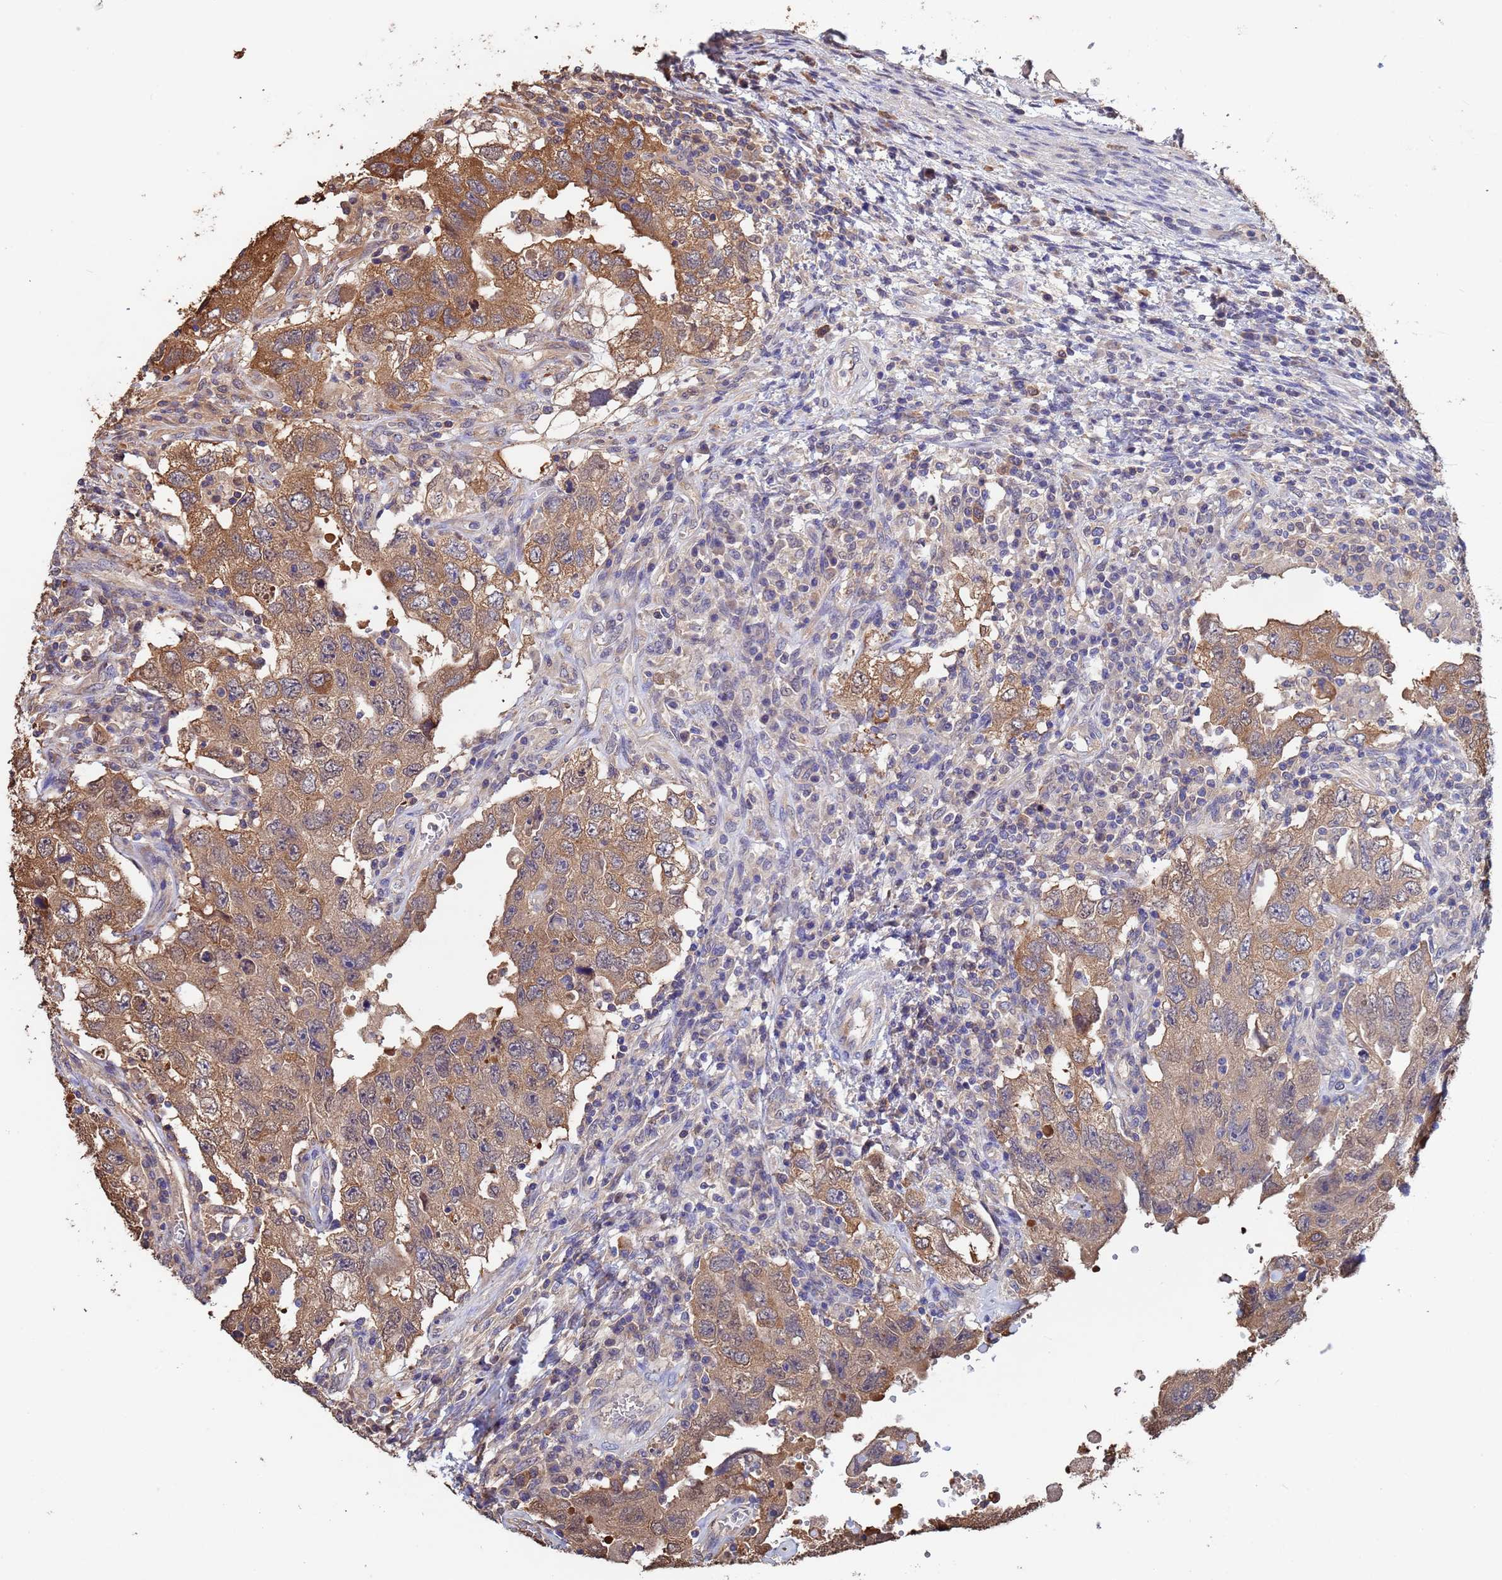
{"staining": {"intensity": "moderate", "quantity": ">75%", "location": "cytoplasmic/membranous"}, "tissue": "testis cancer", "cell_type": "Tumor cells", "image_type": "cancer", "snomed": [{"axis": "morphology", "description": "Carcinoma, Embryonal, NOS"}, {"axis": "topography", "description": "Testis"}], "caption": "The micrograph reveals a brown stain indicating the presence of a protein in the cytoplasmic/membranous of tumor cells in embryonal carcinoma (testis).", "gene": "FAM25A", "patient": {"sex": "male", "age": 26}}